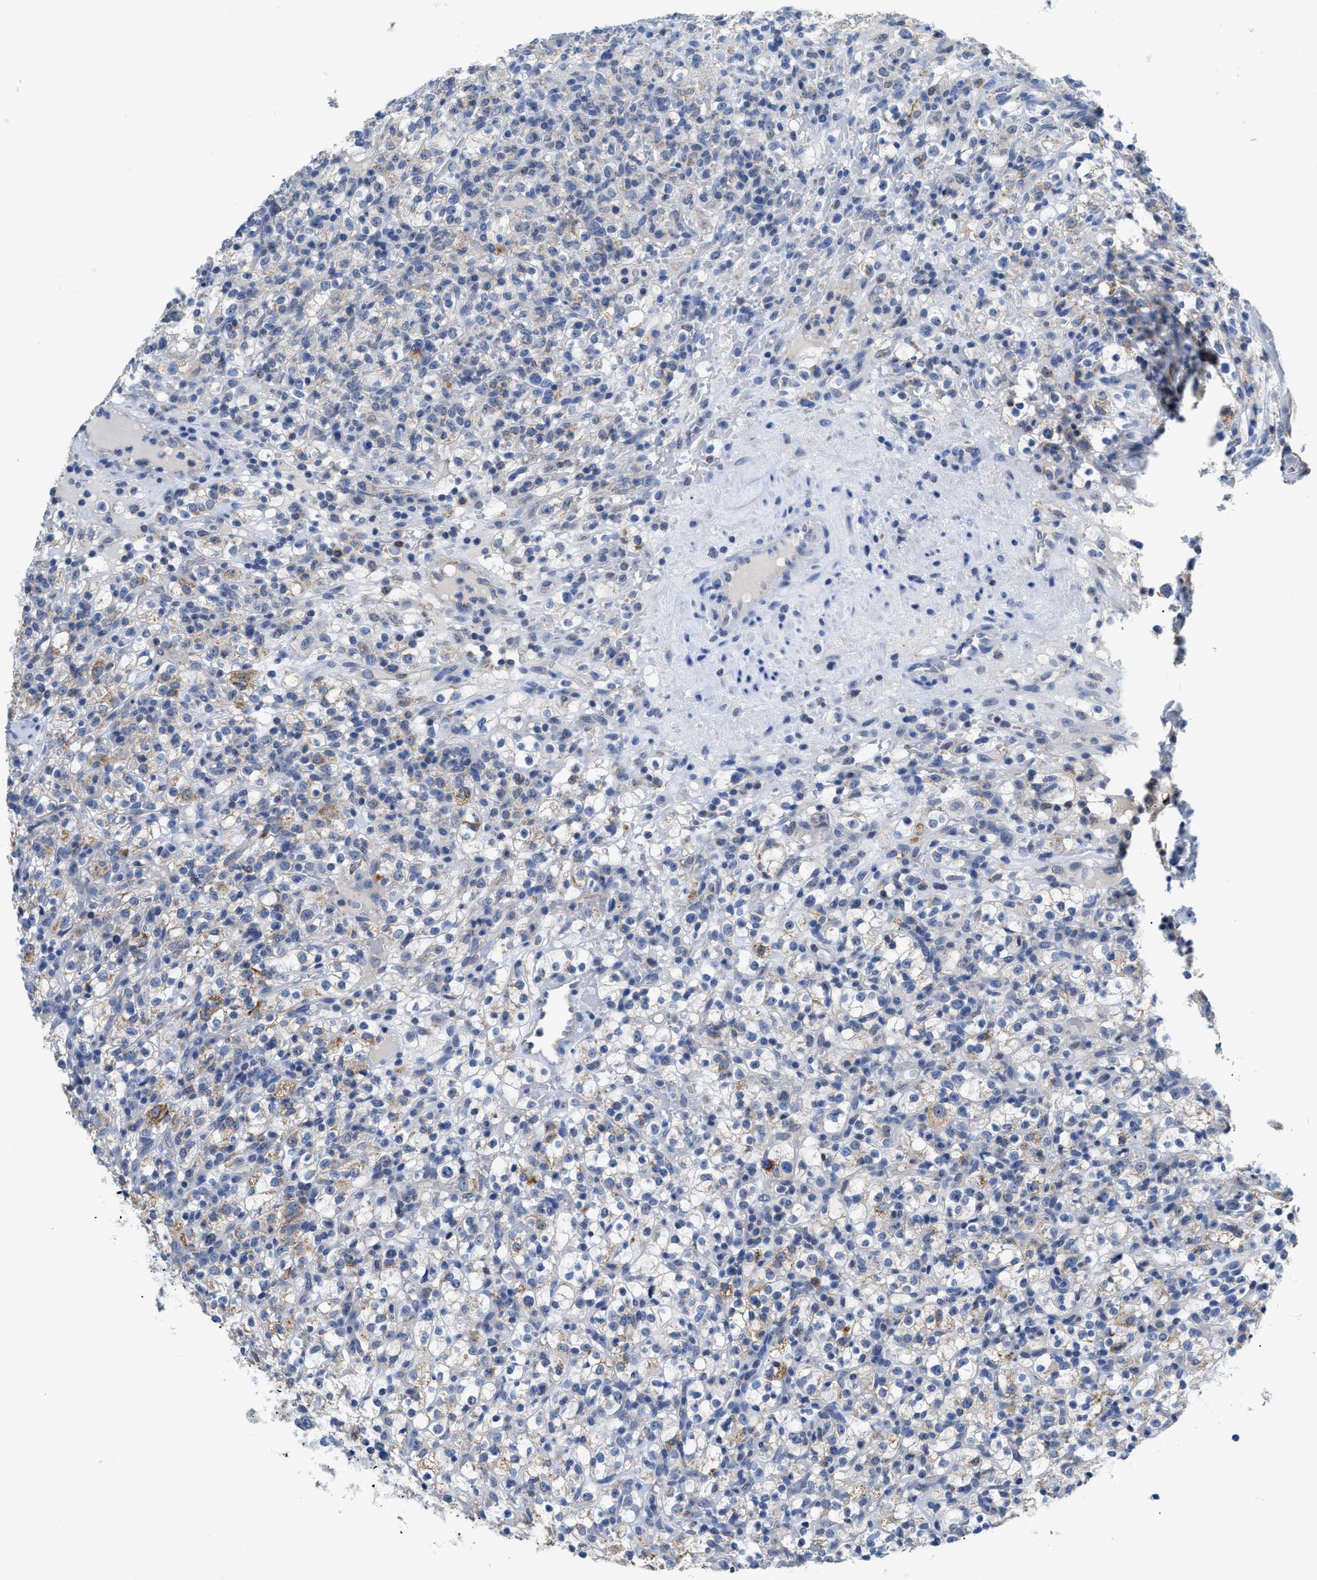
{"staining": {"intensity": "moderate", "quantity": "<25%", "location": "cytoplasmic/membranous"}, "tissue": "renal cancer", "cell_type": "Tumor cells", "image_type": "cancer", "snomed": [{"axis": "morphology", "description": "Normal tissue, NOS"}, {"axis": "morphology", "description": "Adenocarcinoma, NOS"}, {"axis": "topography", "description": "Kidney"}], "caption": "A low amount of moderate cytoplasmic/membranous expression is present in approximately <25% of tumor cells in adenocarcinoma (renal) tissue. The staining was performed using DAB, with brown indicating positive protein expression. Nuclei are stained blue with hematoxylin.", "gene": "ETFA", "patient": {"sex": "female", "age": 72}}